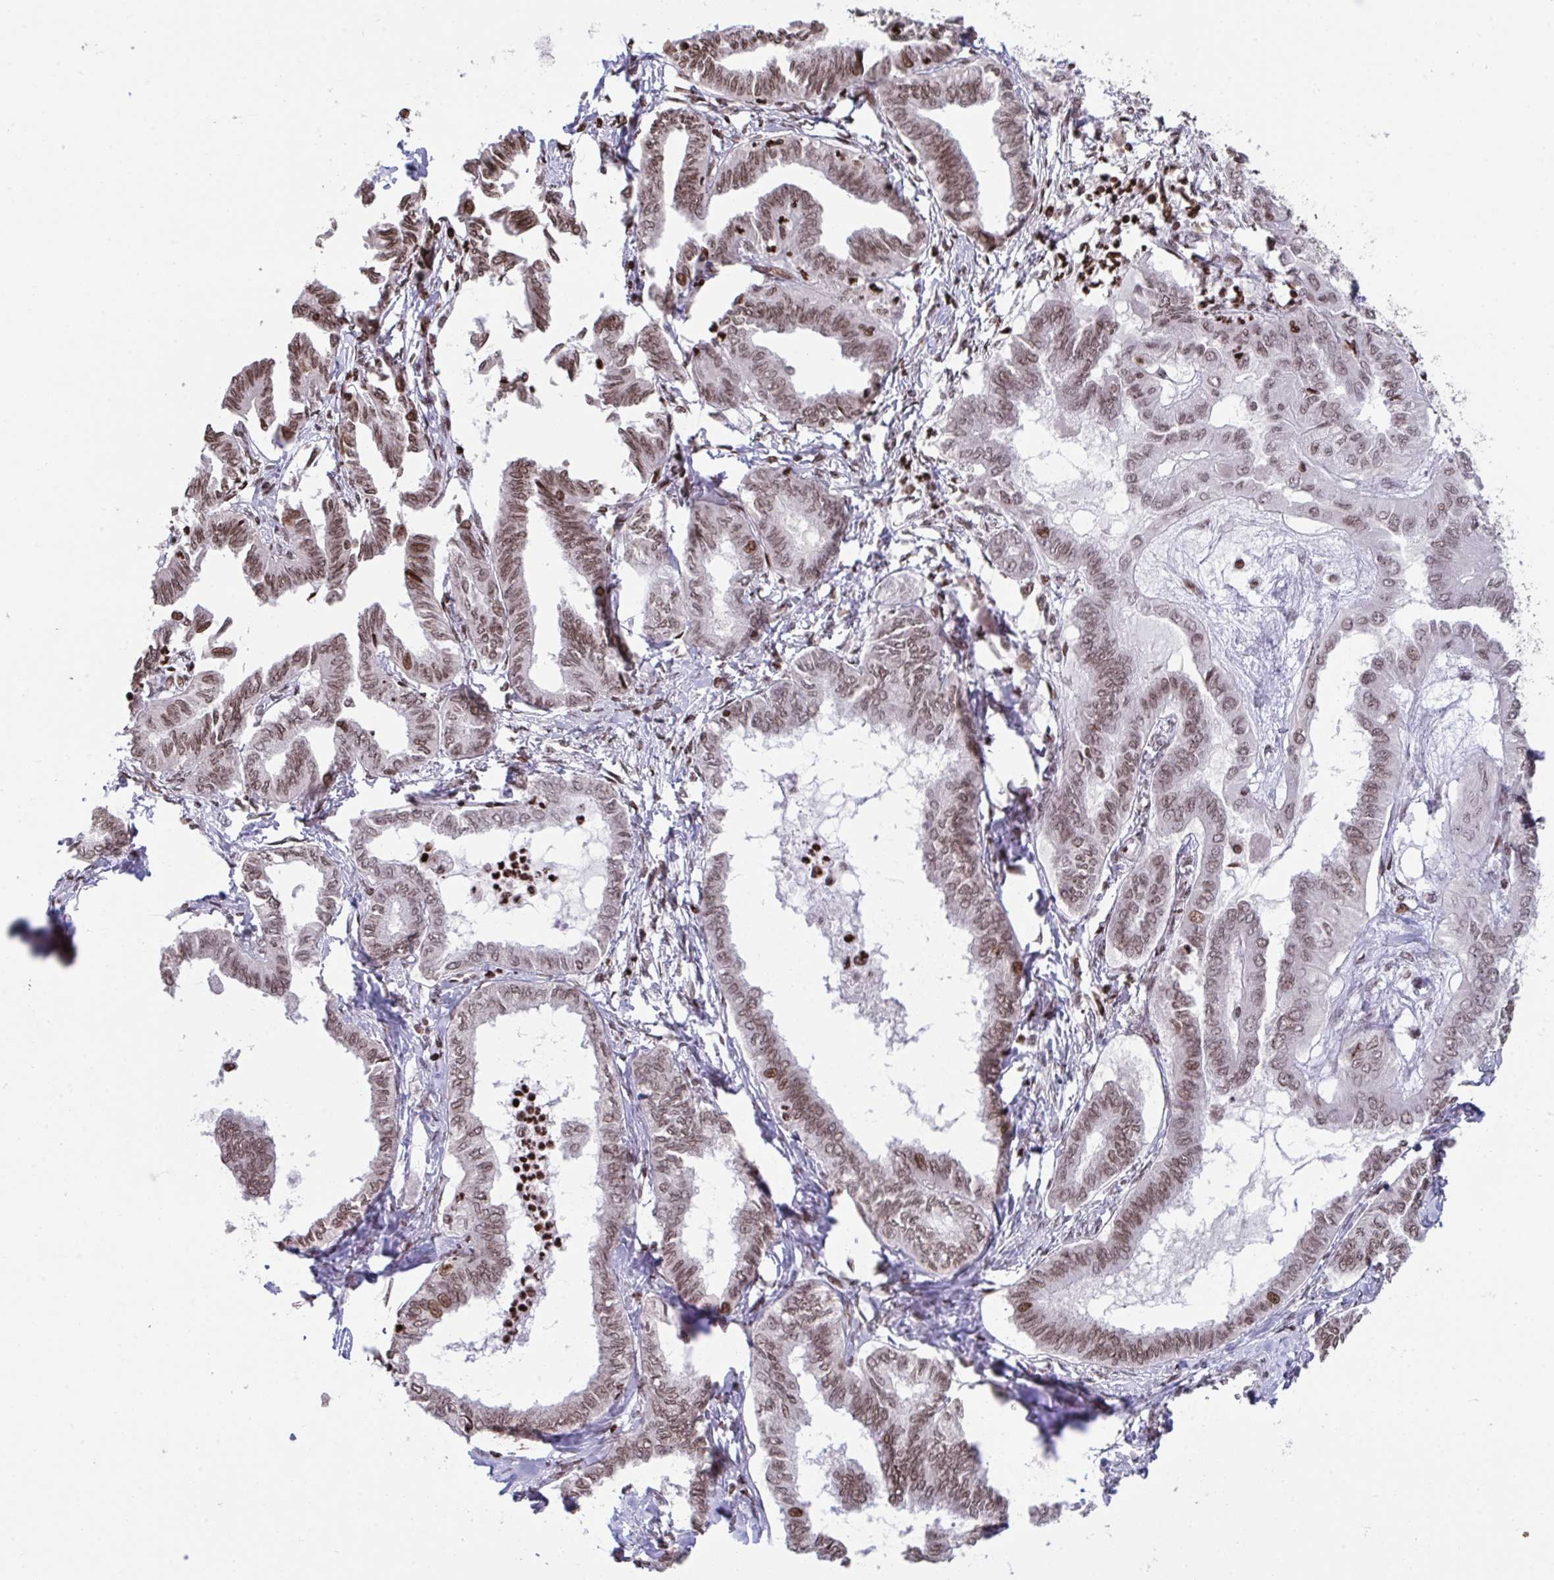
{"staining": {"intensity": "moderate", "quantity": ">75%", "location": "nuclear"}, "tissue": "ovarian cancer", "cell_type": "Tumor cells", "image_type": "cancer", "snomed": [{"axis": "morphology", "description": "Carcinoma, endometroid"}, {"axis": "topography", "description": "Ovary"}], "caption": "This is an image of immunohistochemistry (IHC) staining of endometroid carcinoma (ovarian), which shows moderate expression in the nuclear of tumor cells.", "gene": "NIP7", "patient": {"sex": "female", "age": 70}}